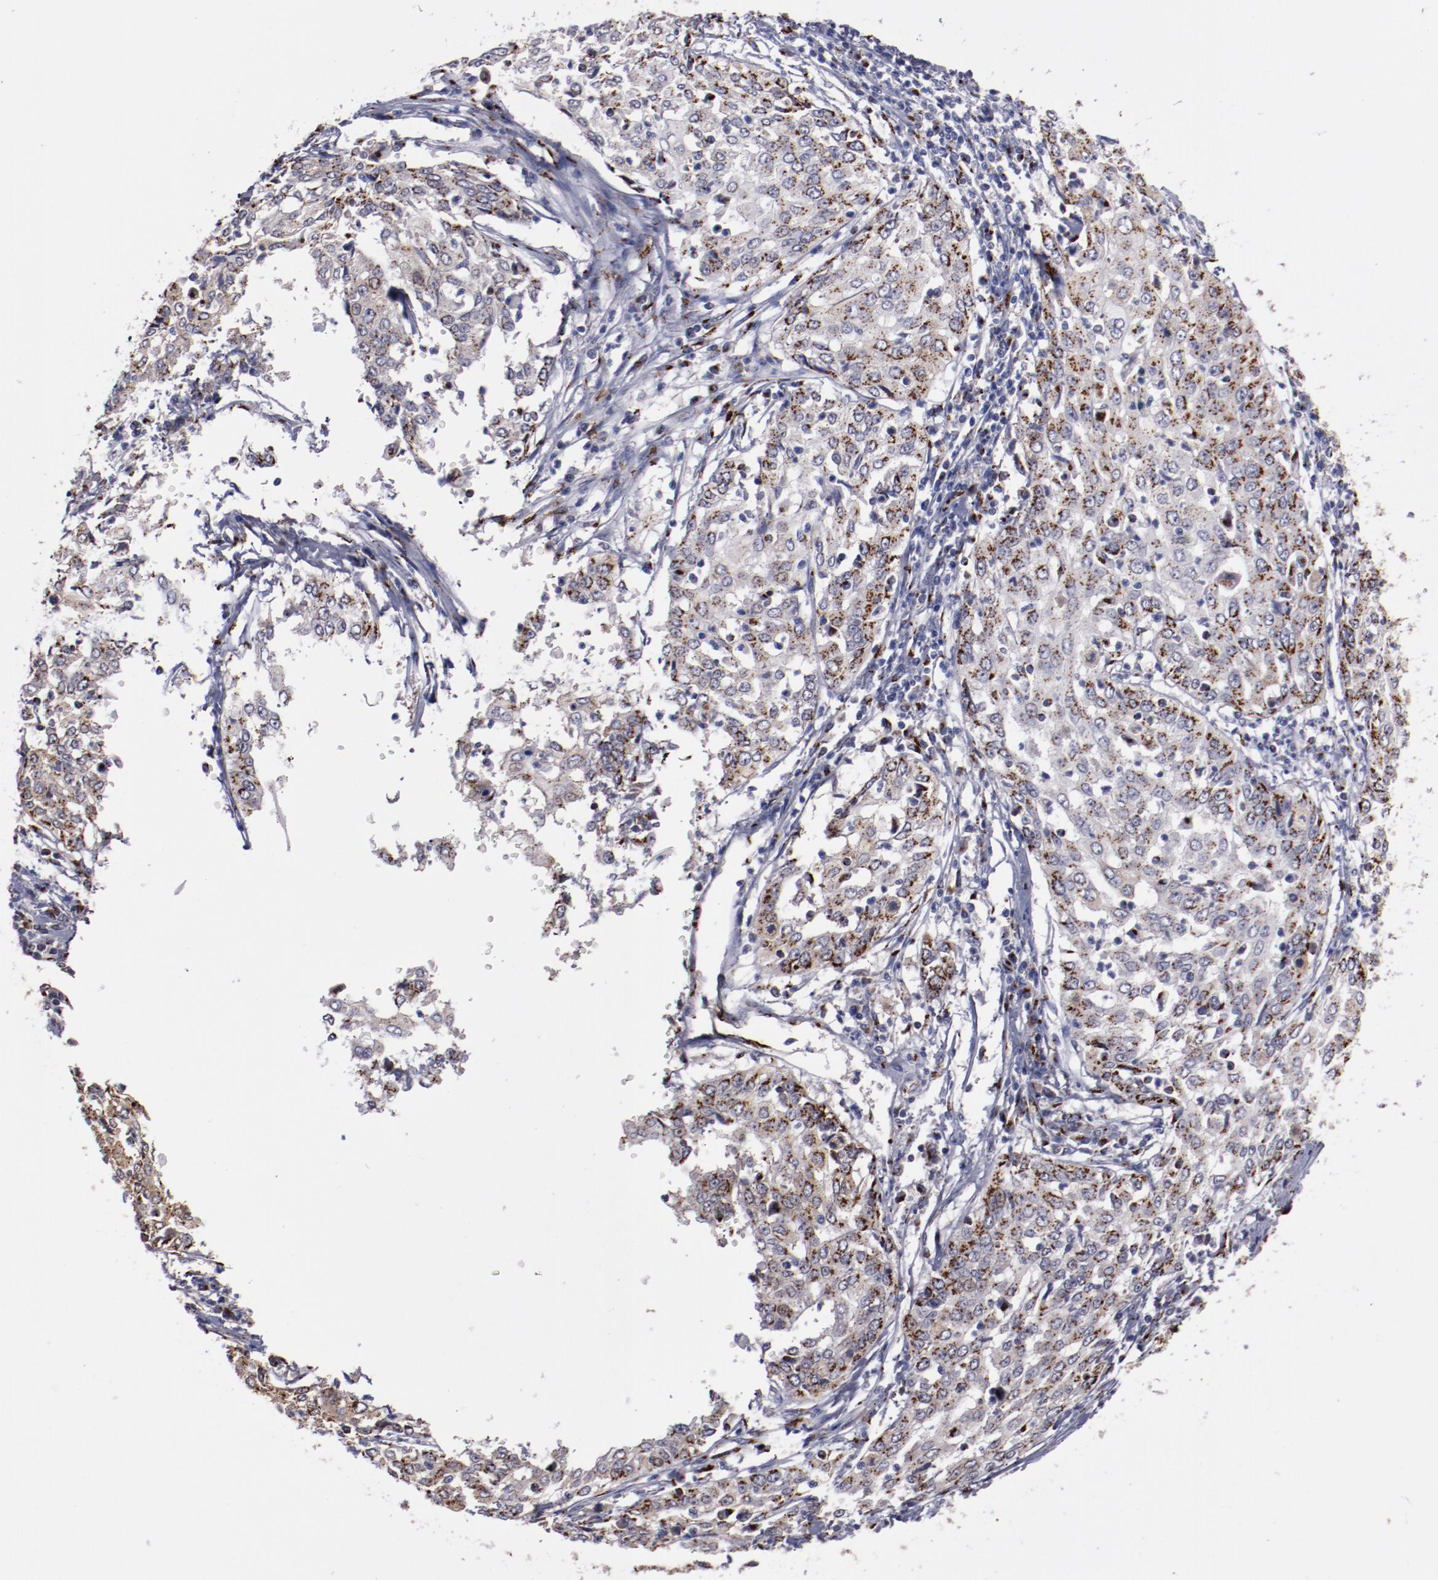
{"staining": {"intensity": "strong", "quantity": ">75%", "location": "cytoplasmic/membranous"}, "tissue": "cervical cancer", "cell_type": "Tumor cells", "image_type": "cancer", "snomed": [{"axis": "morphology", "description": "Squamous cell carcinoma, NOS"}, {"axis": "topography", "description": "Cervix"}], "caption": "Strong cytoplasmic/membranous positivity for a protein is appreciated in approximately >75% of tumor cells of cervical squamous cell carcinoma using immunohistochemistry (IHC).", "gene": "GOLIM4", "patient": {"sex": "female", "age": 39}}